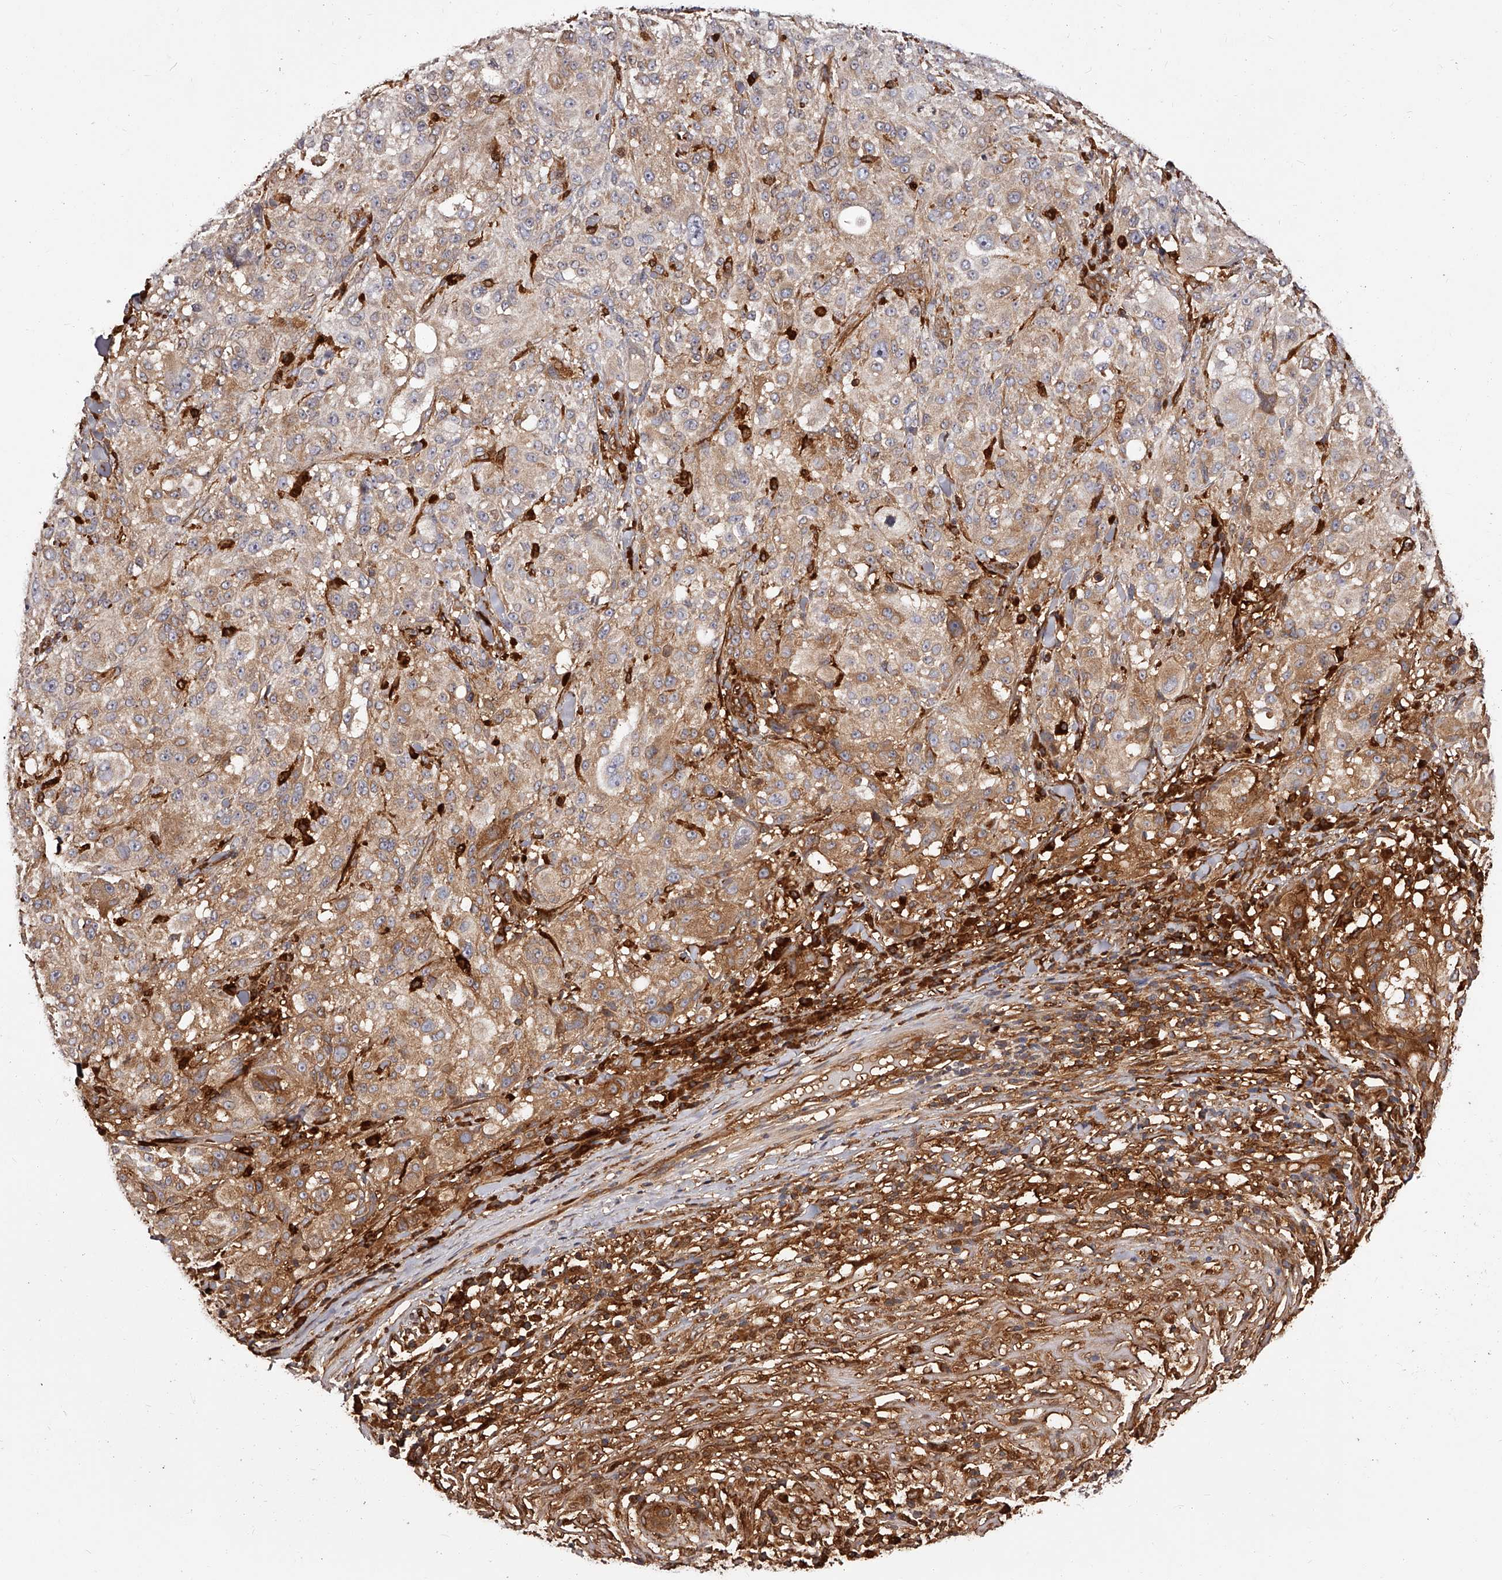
{"staining": {"intensity": "moderate", "quantity": ">75%", "location": "cytoplasmic/membranous"}, "tissue": "melanoma", "cell_type": "Tumor cells", "image_type": "cancer", "snomed": [{"axis": "morphology", "description": "Necrosis, NOS"}, {"axis": "morphology", "description": "Malignant melanoma, NOS"}, {"axis": "topography", "description": "Skin"}], "caption": "There is medium levels of moderate cytoplasmic/membranous positivity in tumor cells of melanoma, as demonstrated by immunohistochemical staining (brown color).", "gene": "LAP3", "patient": {"sex": "female", "age": 87}}